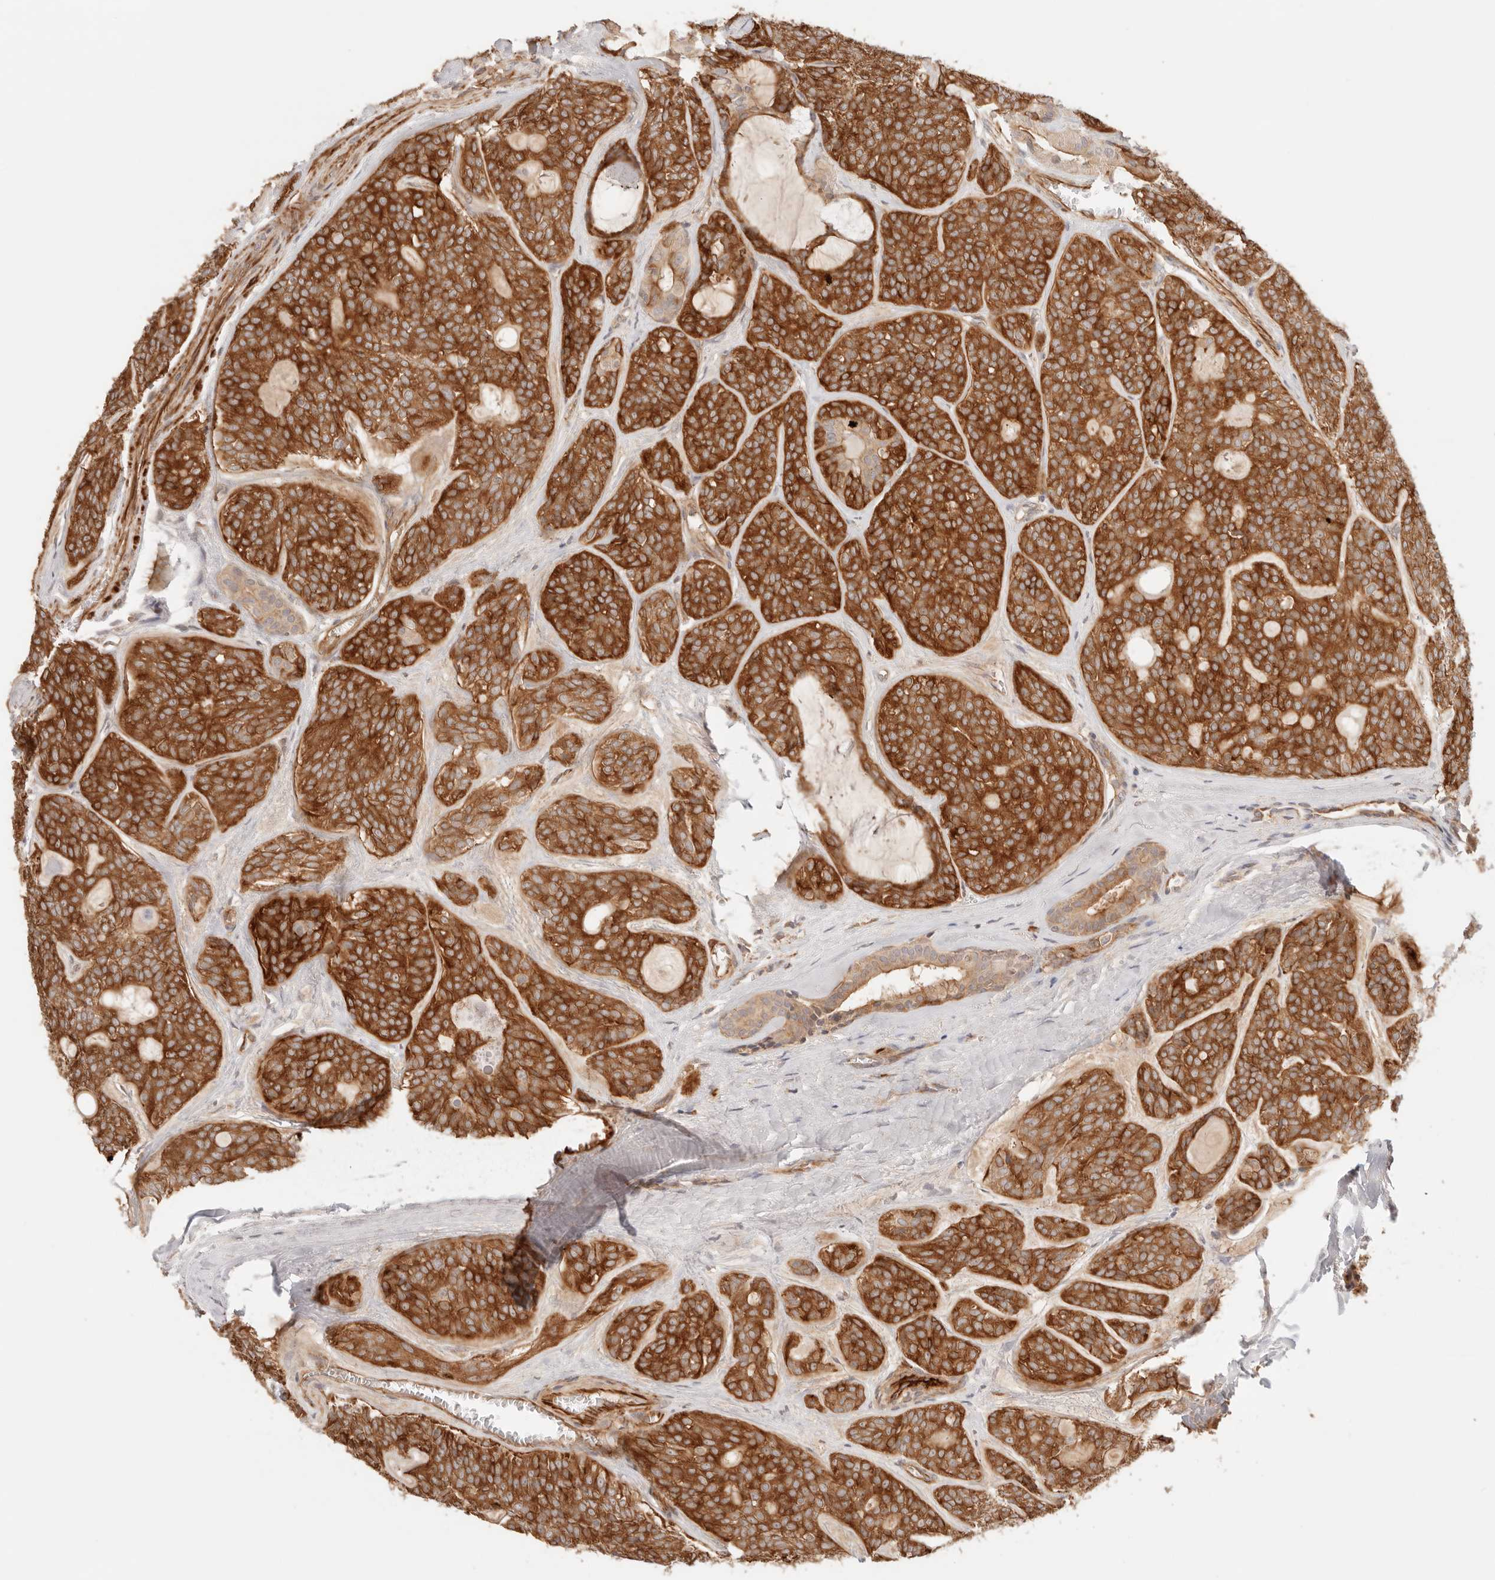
{"staining": {"intensity": "strong", "quantity": ">75%", "location": "cytoplasmic/membranous"}, "tissue": "head and neck cancer", "cell_type": "Tumor cells", "image_type": "cancer", "snomed": [{"axis": "morphology", "description": "Adenocarcinoma, NOS"}, {"axis": "topography", "description": "Head-Neck"}], "caption": "Human adenocarcinoma (head and neck) stained with a brown dye shows strong cytoplasmic/membranous positive staining in about >75% of tumor cells.", "gene": "IL1R2", "patient": {"sex": "male", "age": 66}}